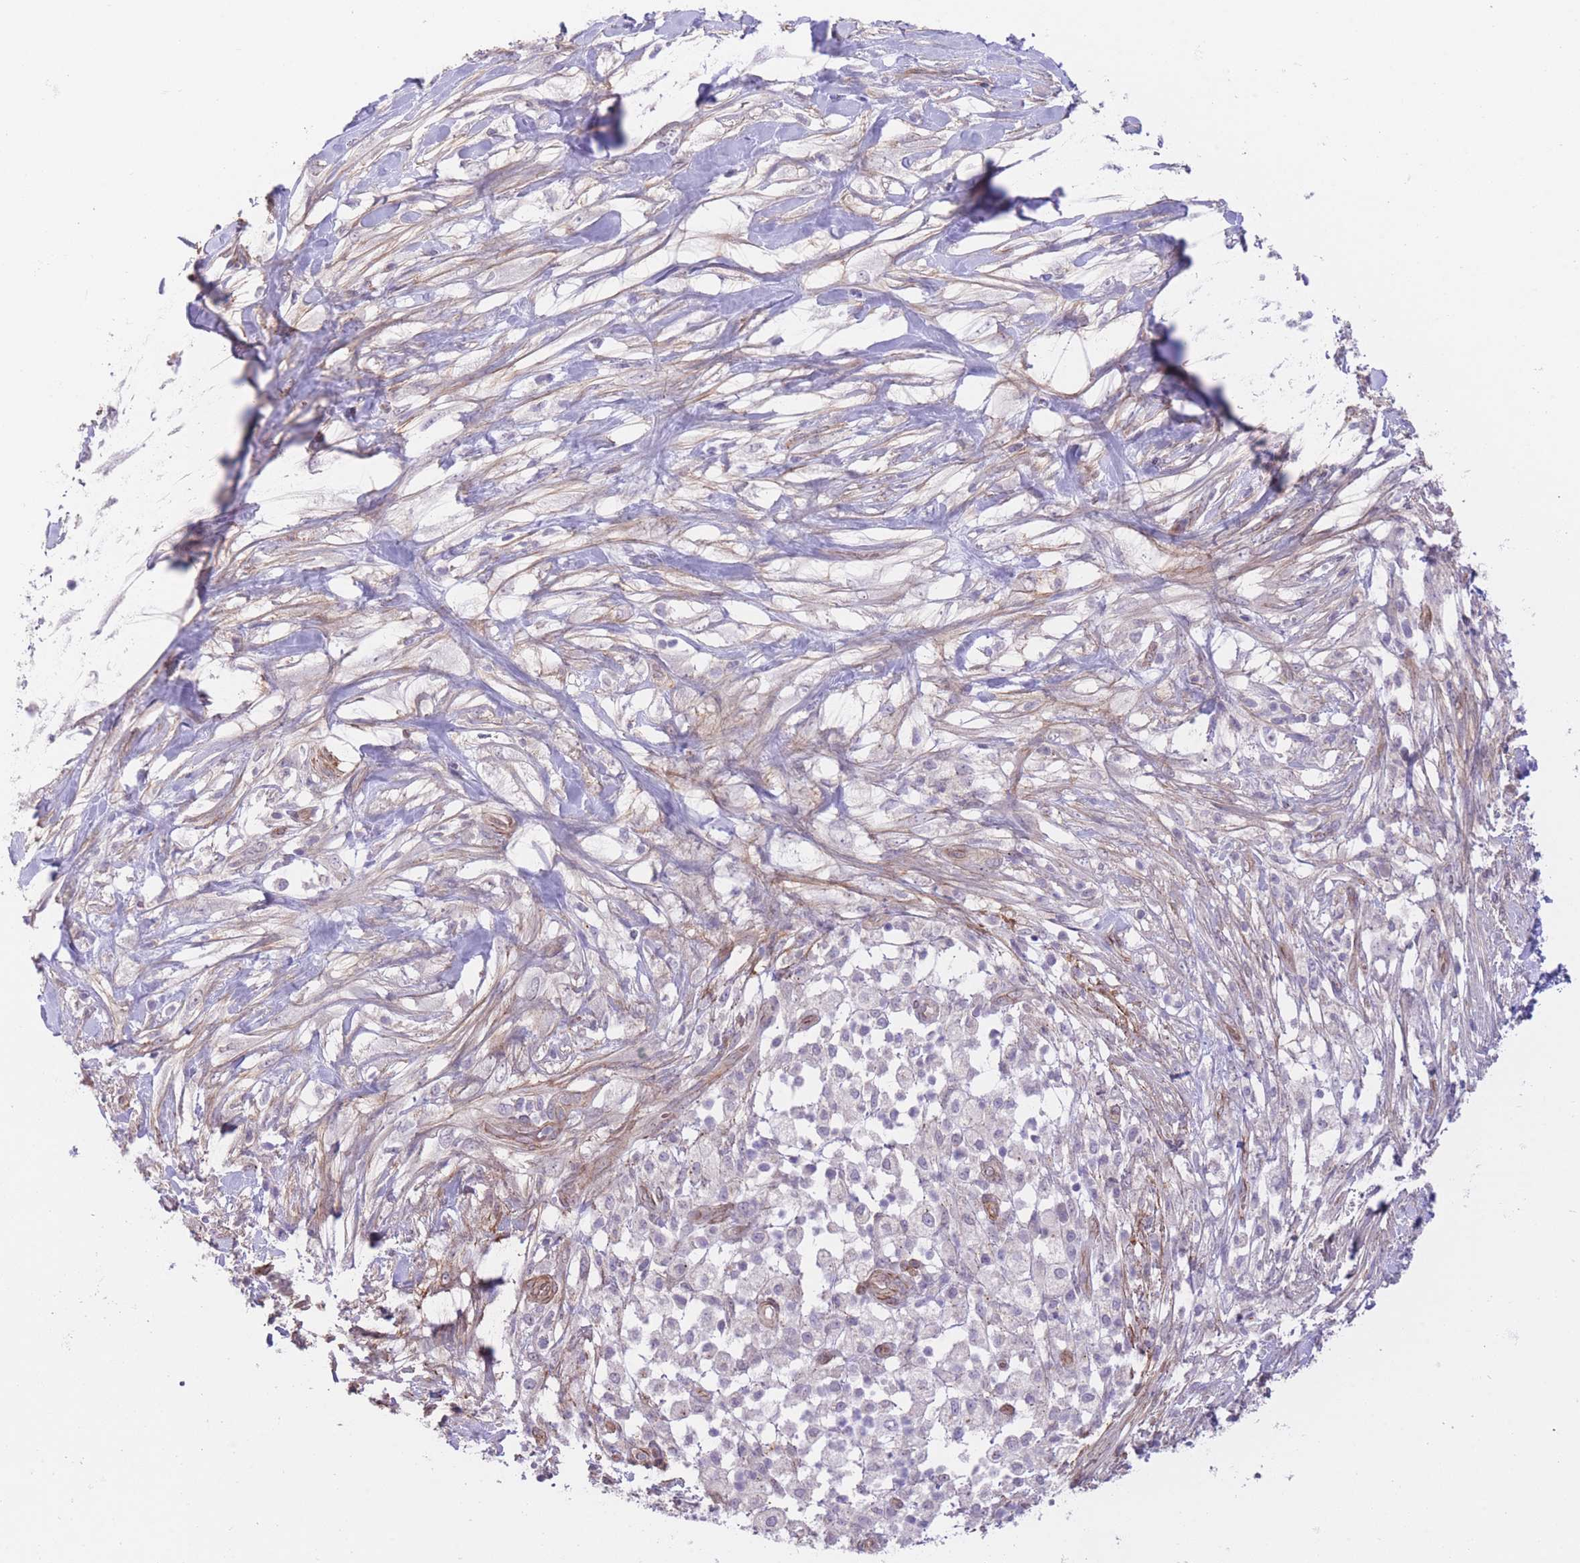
{"staining": {"intensity": "negative", "quantity": "none", "location": "none"}, "tissue": "pancreatic cancer", "cell_type": "Tumor cells", "image_type": "cancer", "snomed": [{"axis": "morphology", "description": "Adenocarcinoma, NOS"}, {"axis": "topography", "description": "Pancreas"}], "caption": "Immunohistochemical staining of human pancreatic cancer reveals no significant positivity in tumor cells. (Stains: DAB (3,3'-diaminobenzidine) immunohistochemistry (IHC) with hematoxylin counter stain, Microscopy: brightfield microscopy at high magnification).", "gene": "QTRT1", "patient": {"sex": "female", "age": 72}}